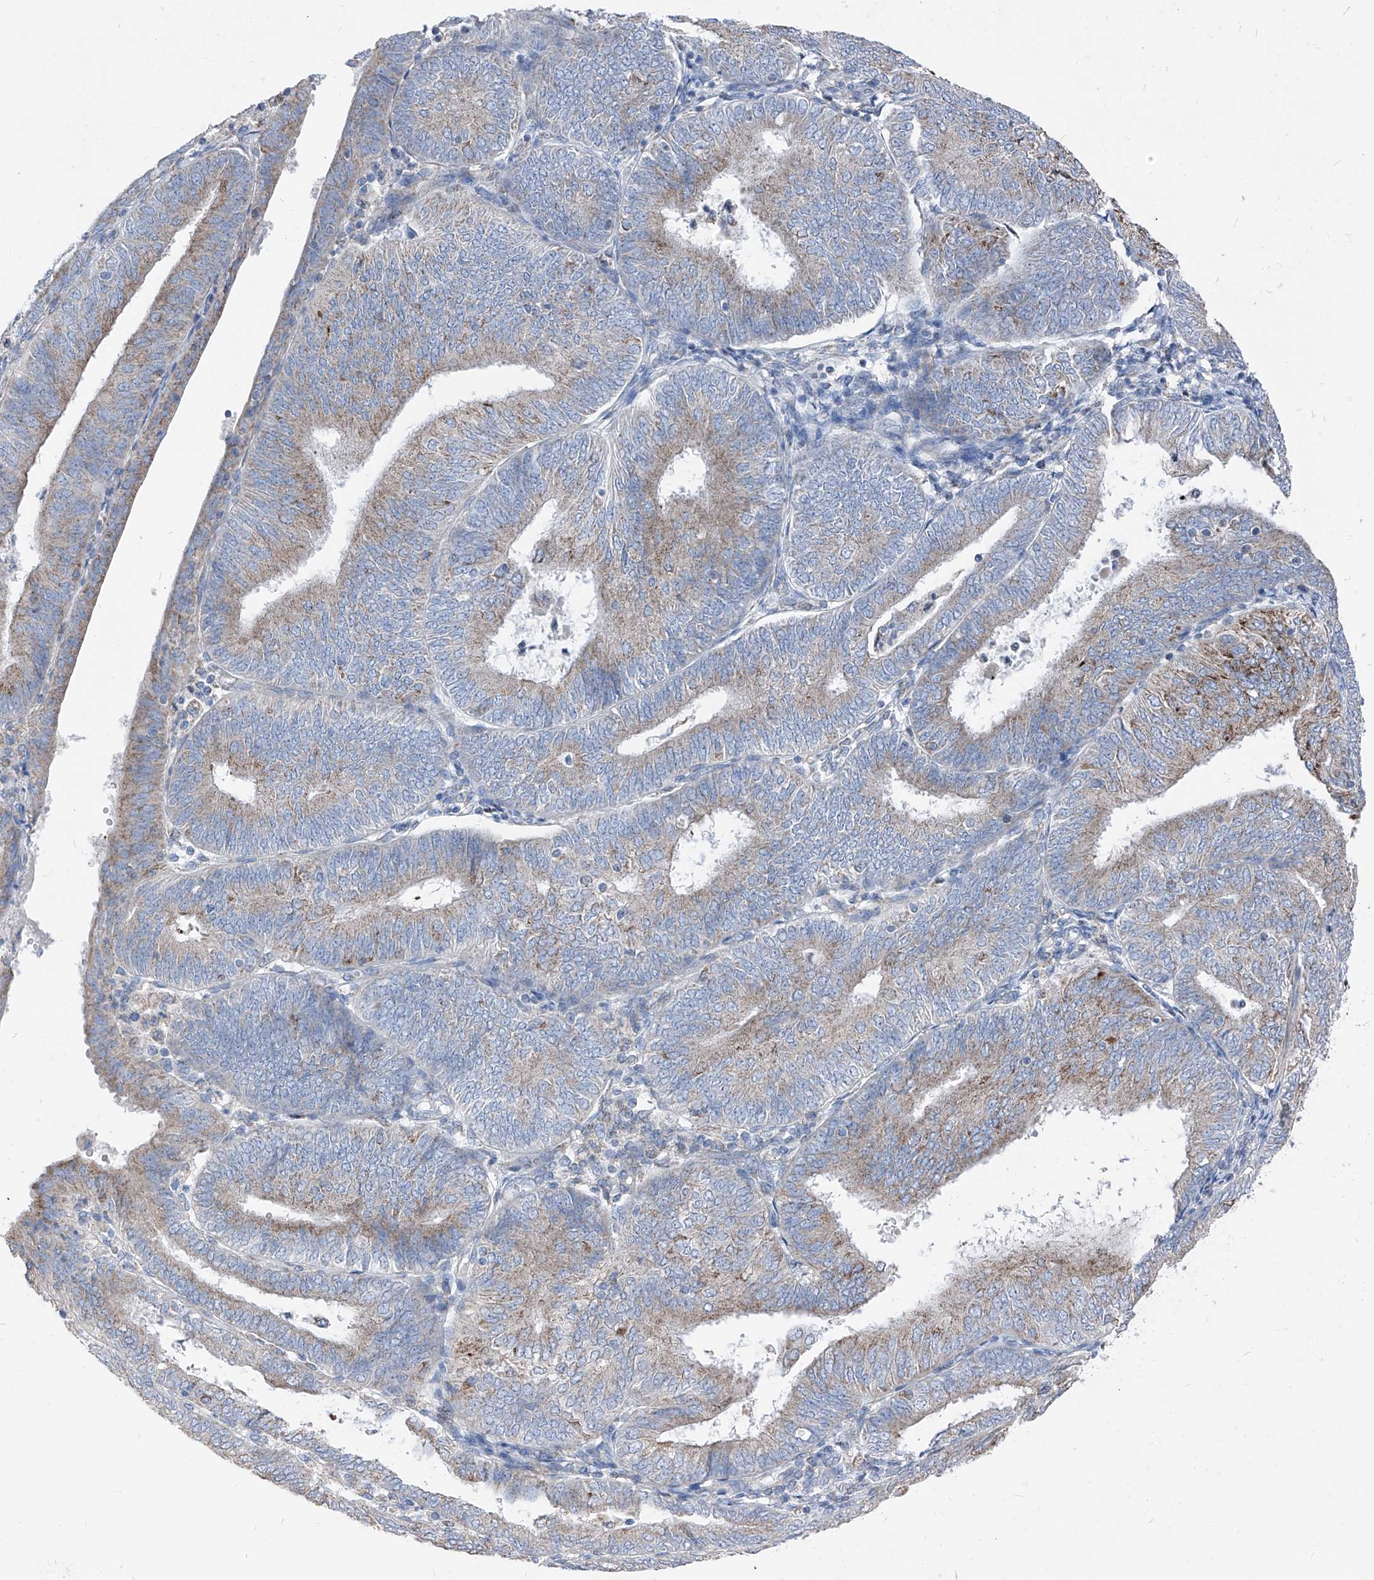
{"staining": {"intensity": "moderate", "quantity": "<25%", "location": "cytoplasmic/membranous"}, "tissue": "endometrial cancer", "cell_type": "Tumor cells", "image_type": "cancer", "snomed": [{"axis": "morphology", "description": "Adenocarcinoma, NOS"}, {"axis": "topography", "description": "Endometrium"}], "caption": "Immunohistochemical staining of human endometrial cancer (adenocarcinoma) exhibits low levels of moderate cytoplasmic/membranous staining in approximately <25% of tumor cells.", "gene": "AGPS", "patient": {"sex": "female", "age": 58}}